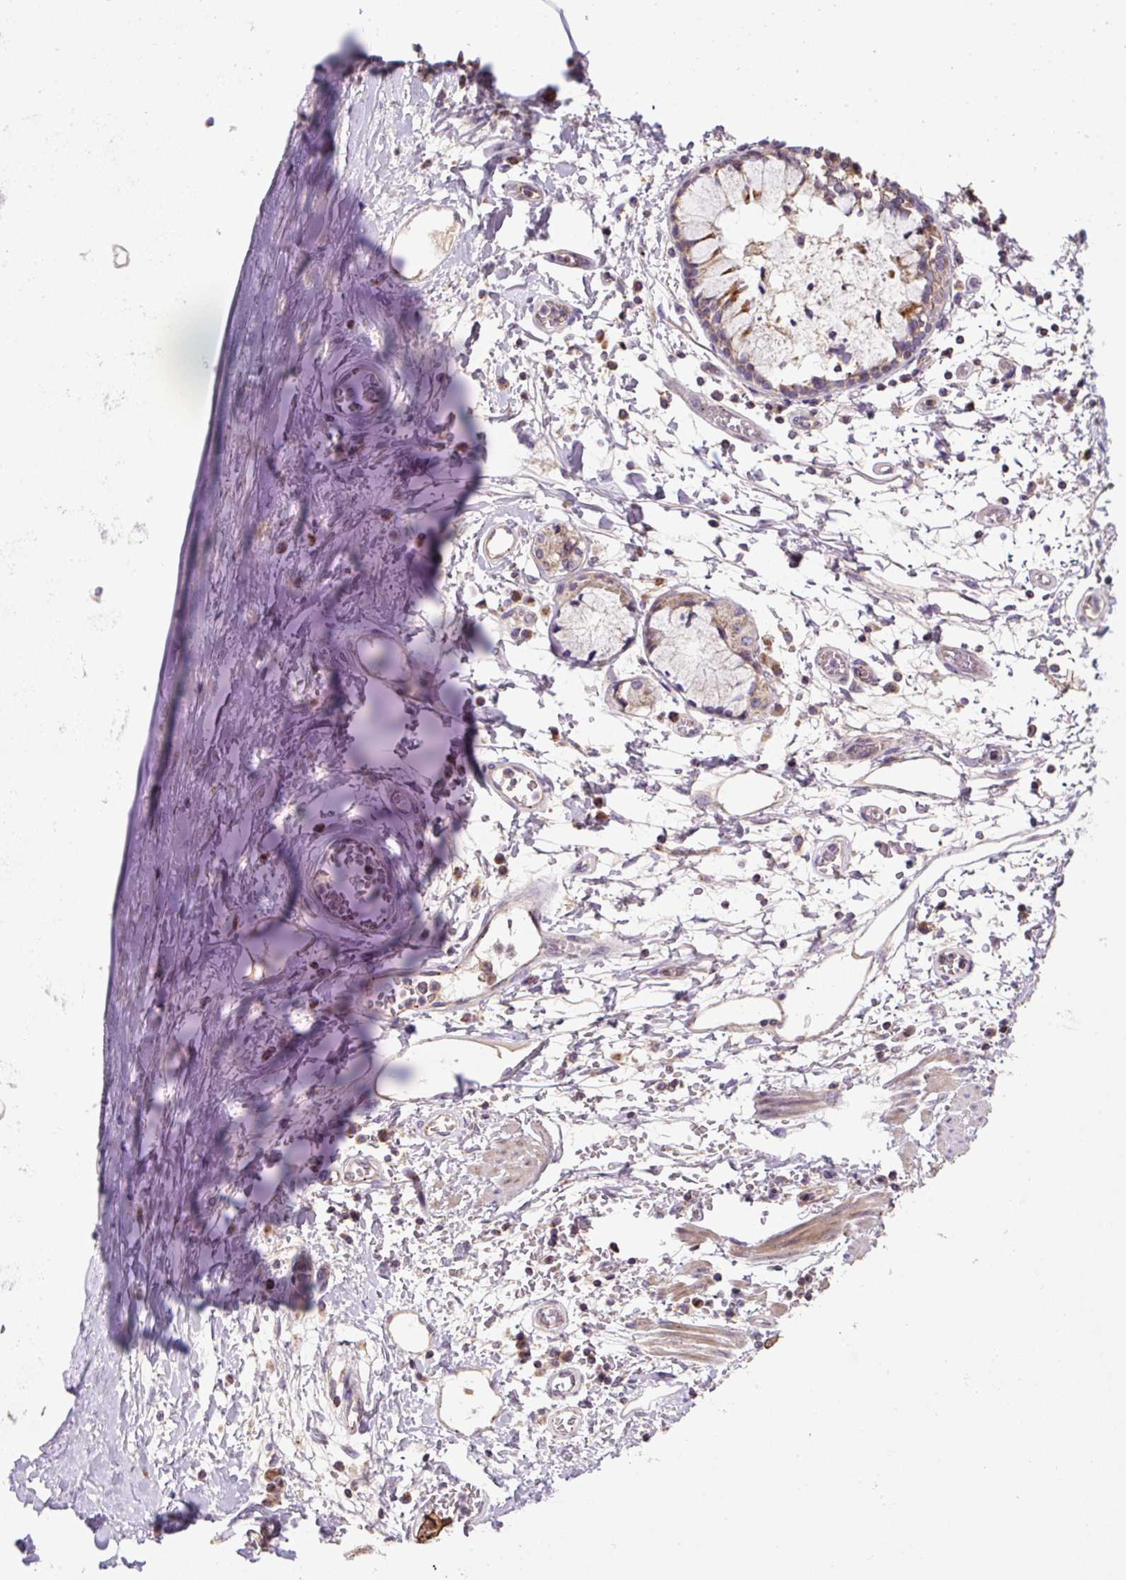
{"staining": {"intensity": "negative", "quantity": "none", "location": "none"}, "tissue": "soft tissue", "cell_type": "Chondrocytes", "image_type": "normal", "snomed": [{"axis": "morphology", "description": "Normal tissue, NOS"}, {"axis": "morphology", "description": "Degeneration, NOS"}, {"axis": "topography", "description": "Cartilage tissue"}, {"axis": "topography", "description": "Lung"}], "caption": "High power microscopy image of an immunohistochemistry (IHC) histopathology image of benign soft tissue, revealing no significant positivity in chondrocytes. The staining was performed using DAB to visualize the protein expression in brown, while the nuclei were stained in blue with hematoxylin (Magnification: 20x).", "gene": "ZNF547", "patient": {"sex": "female", "age": 61}}